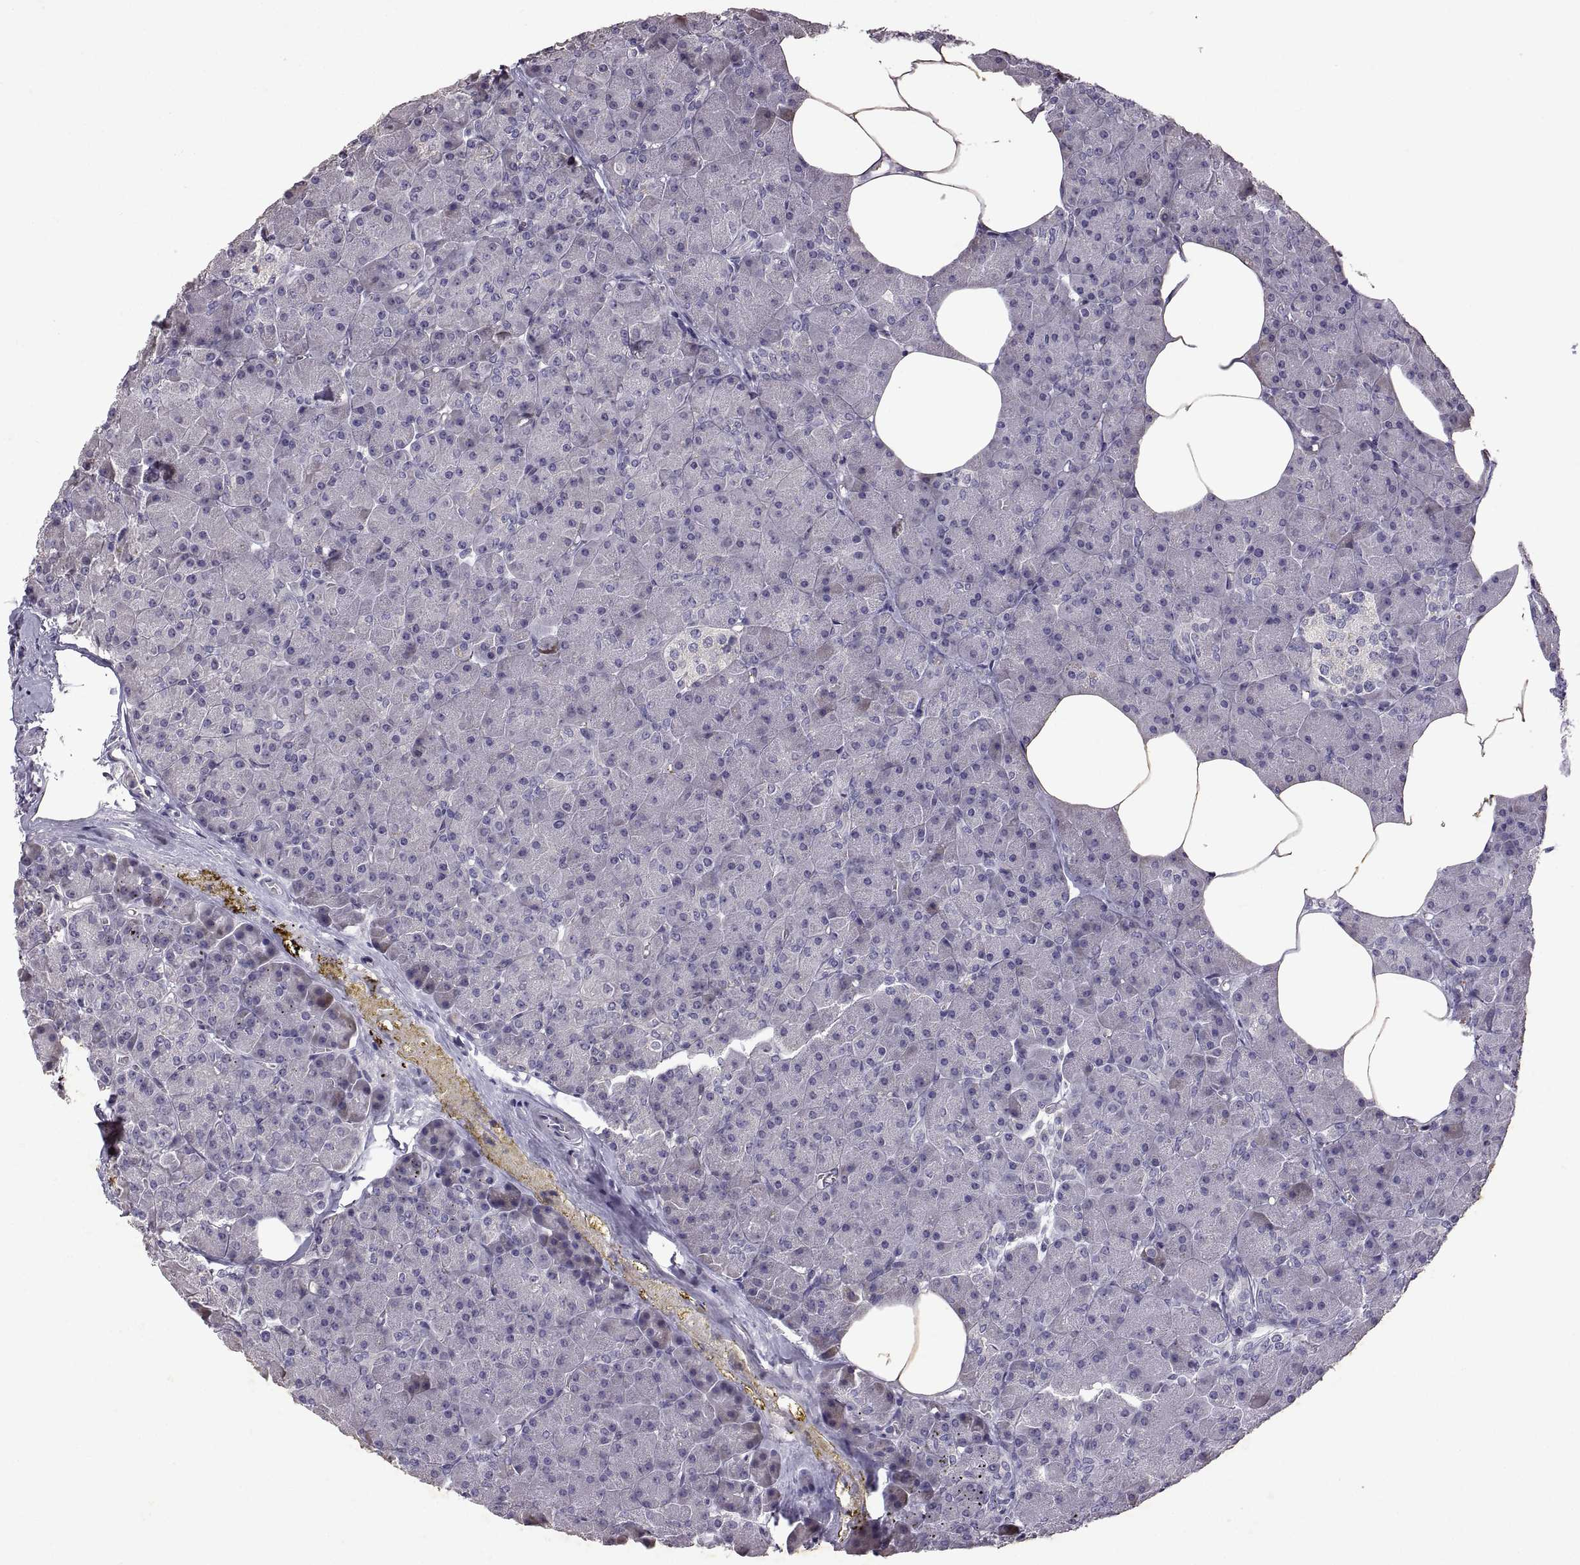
{"staining": {"intensity": "negative", "quantity": "none", "location": "none"}, "tissue": "pancreas", "cell_type": "Exocrine glandular cells", "image_type": "normal", "snomed": [{"axis": "morphology", "description": "Normal tissue, NOS"}, {"axis": "topography", "description": "Pancreas"}], "caption": "There is no significant expression in exocrine glandular cells of pancreas.", "gene": "DEFB136", "patient": {"sex": "female", "age": 45}}